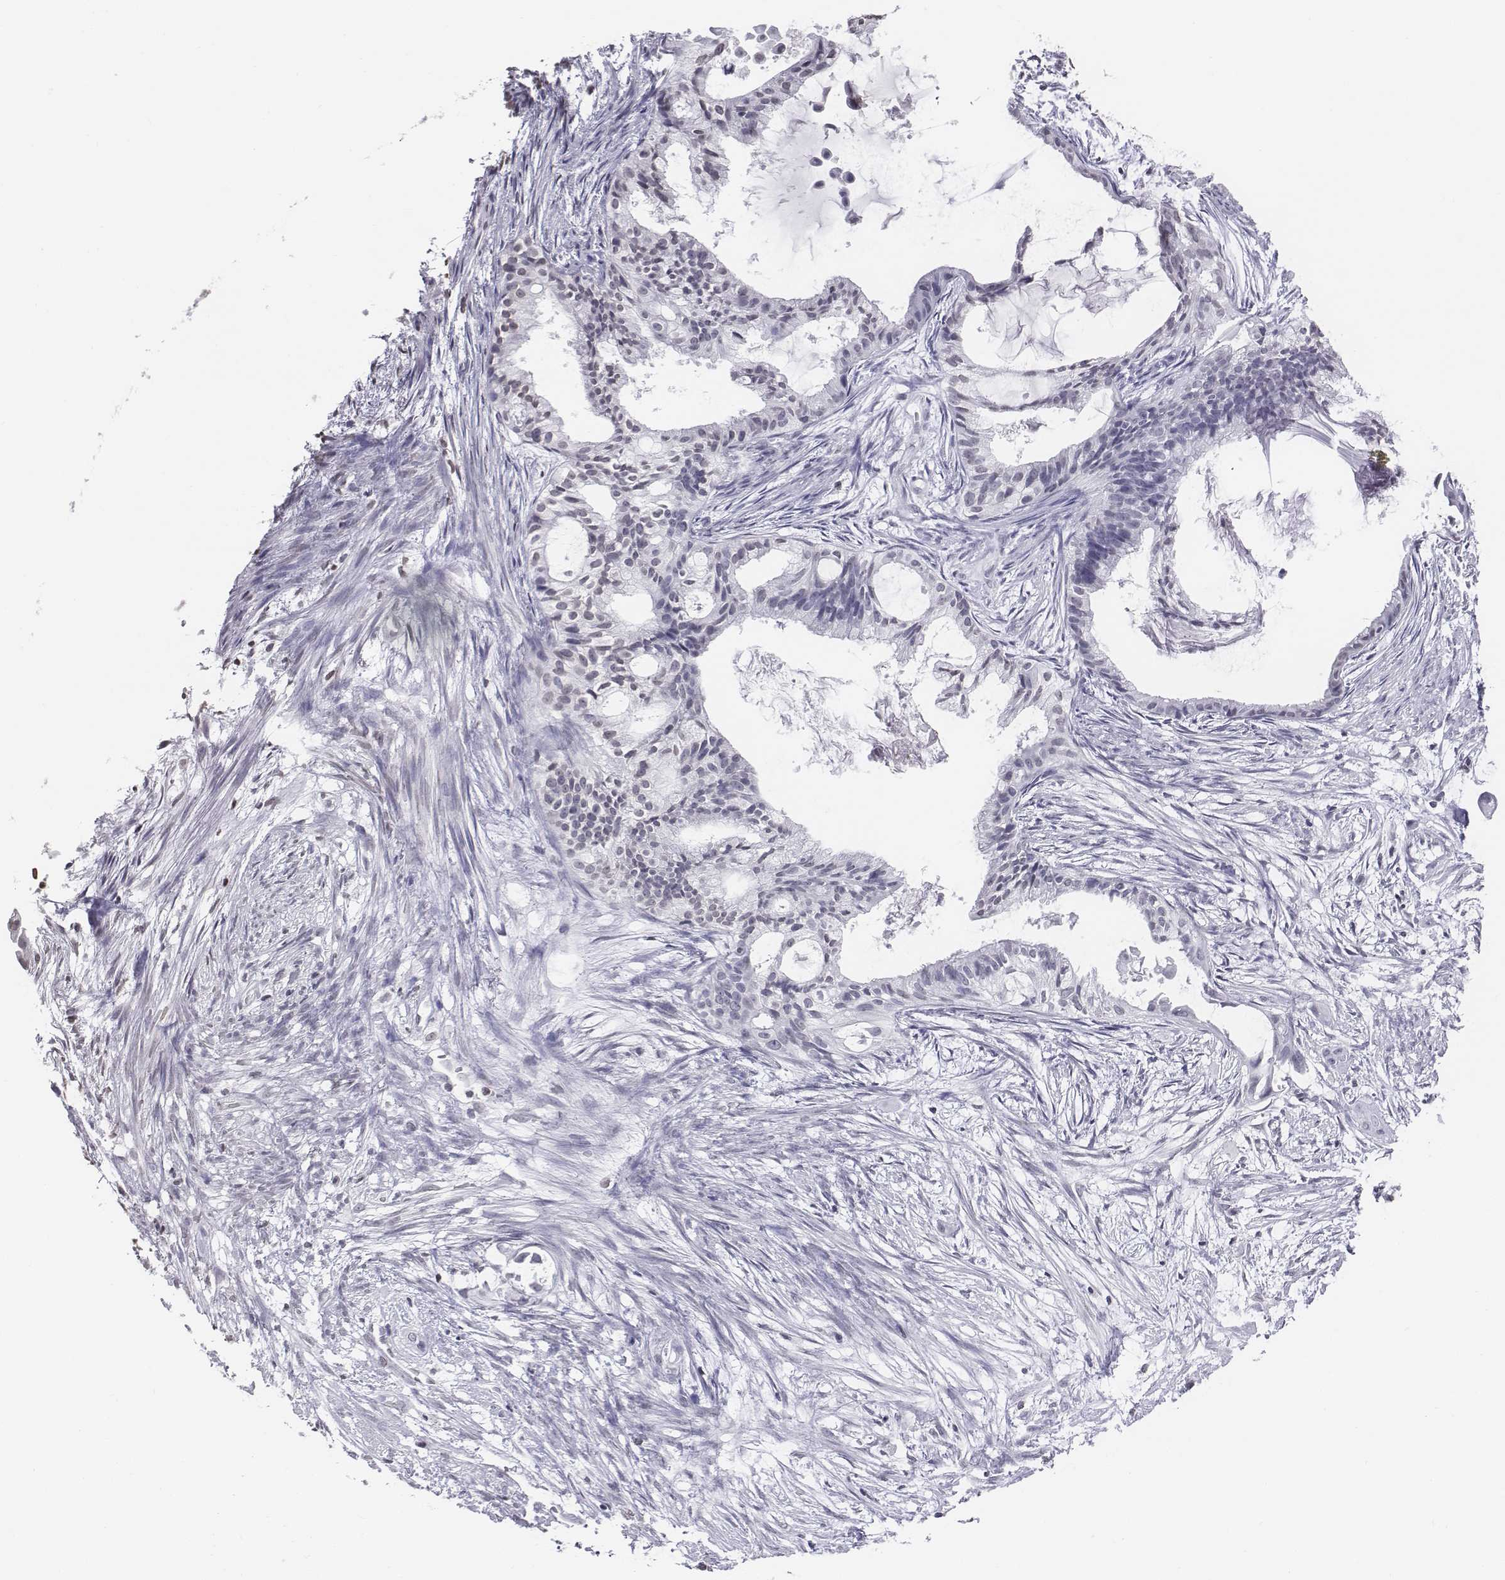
{"staining": {"intensity": "negative", "quantity": "none", "location": "none"}, "tissue": "endometrial cancer", "cell_type": "Tumor cells", "image_type": "cancer", "snomed": [{"axis": "morphology", "description": "Adenocarcinoma, NOS"}, {"axis": "topography", "description": "Endometrium"}], "caption": "The immunohistochemistry (IHC) micrograph has no significant positivity in tumor cells of endometrial adenocarcinoma tissue.", "gene": "BARHL1", "patient": {"sex": "female", "age": 86}}